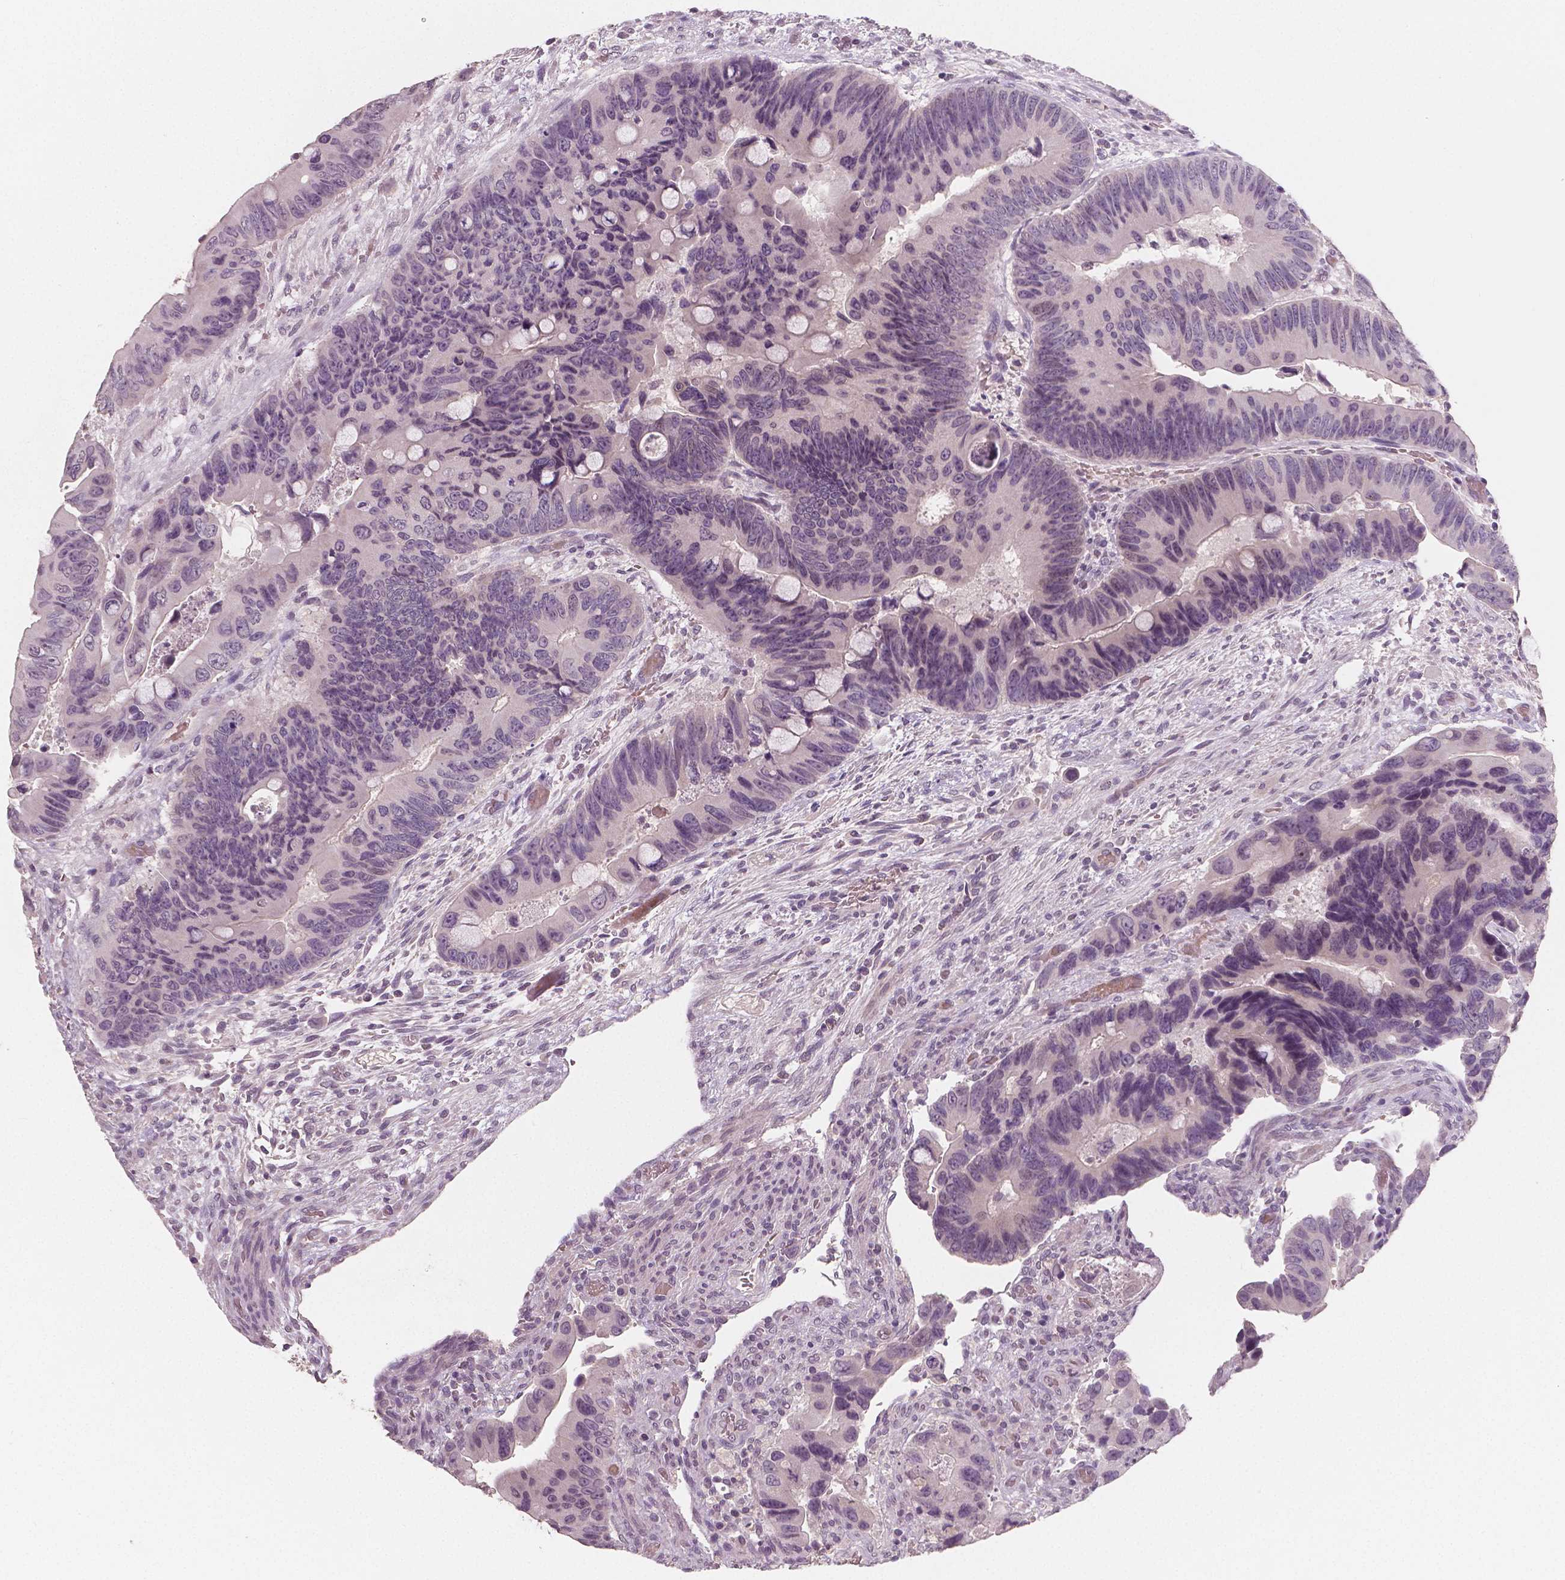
{"staining": {"intensity": "negative", "quantity": "none", "location": "none"}, "tissue": "colorectal cancer", "cell_type": "Tumor cells", "image_type": "cancer", "snomed": [{"axis": "morphology", "description": "Adenocarcinoma, NOS"}, {"axis": "topography", "description": "Rectum"}], "caption": "Immunohistochemical staining of colorectal cancer (adenocarcinoma) demonstrates no significant expression in tumor cells.", "gene": "RNASE7", "patient": {"sex": "male", "age": 63}}